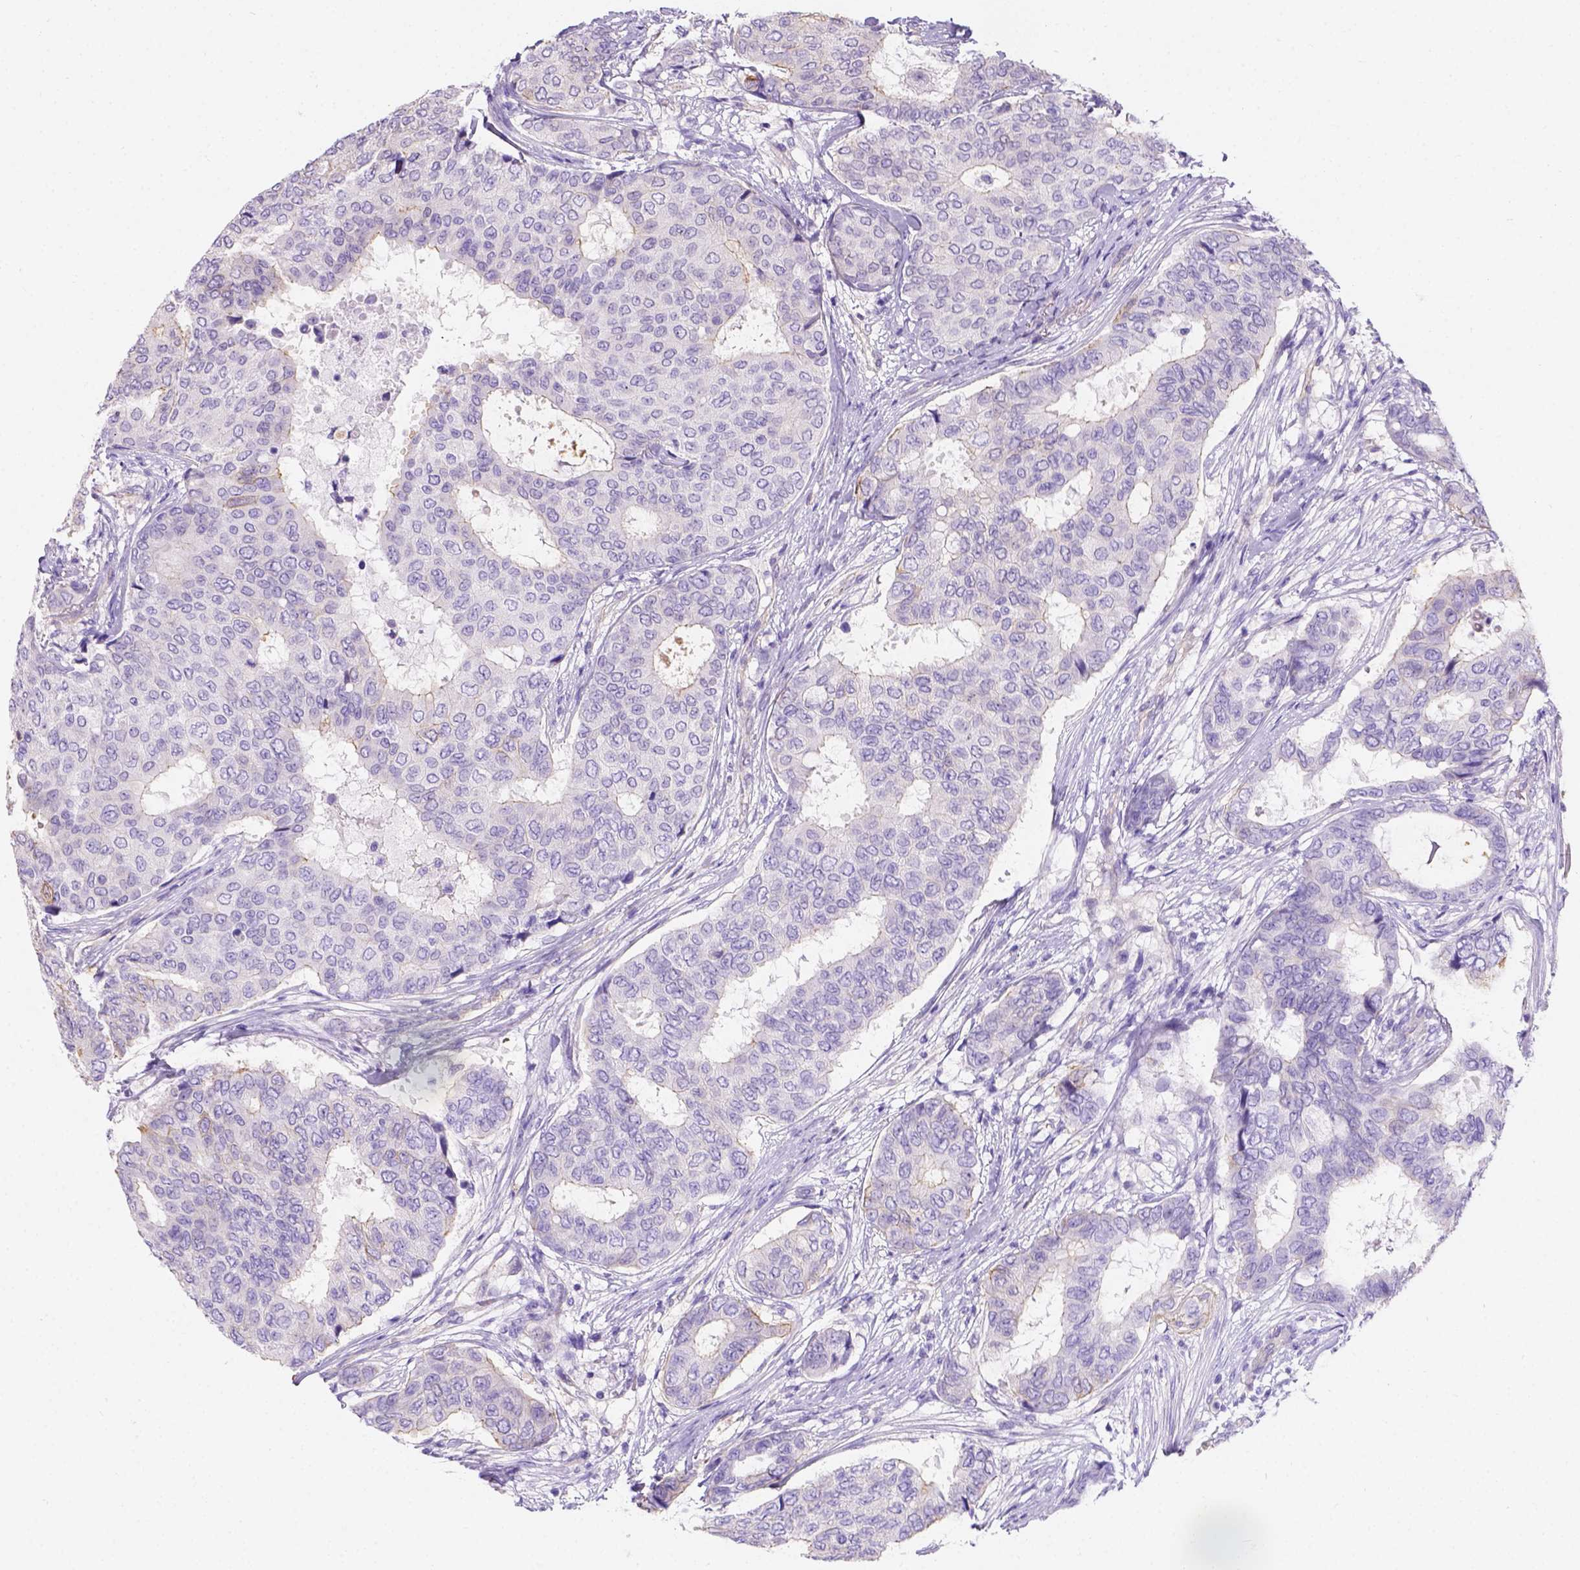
{"staining": {"intensity": "negative", "quantity": "none", "location": "none"}, "tissue": "breast cancer", "cell_type": "Tumor cells", "image_type": "cancer", "snomed": [{"axis": "morphology", "description": "Duct carcinoma"}, {"axis": "topography", "description": "Breast"}], "caption": "This is an immunohistochemistry (IHC) image of human breast cancer (intraductal carcinoma). There is no positivity in tumor cells.", "gene": "PHF7", "patient": {"sex": "female", "age": 75}}